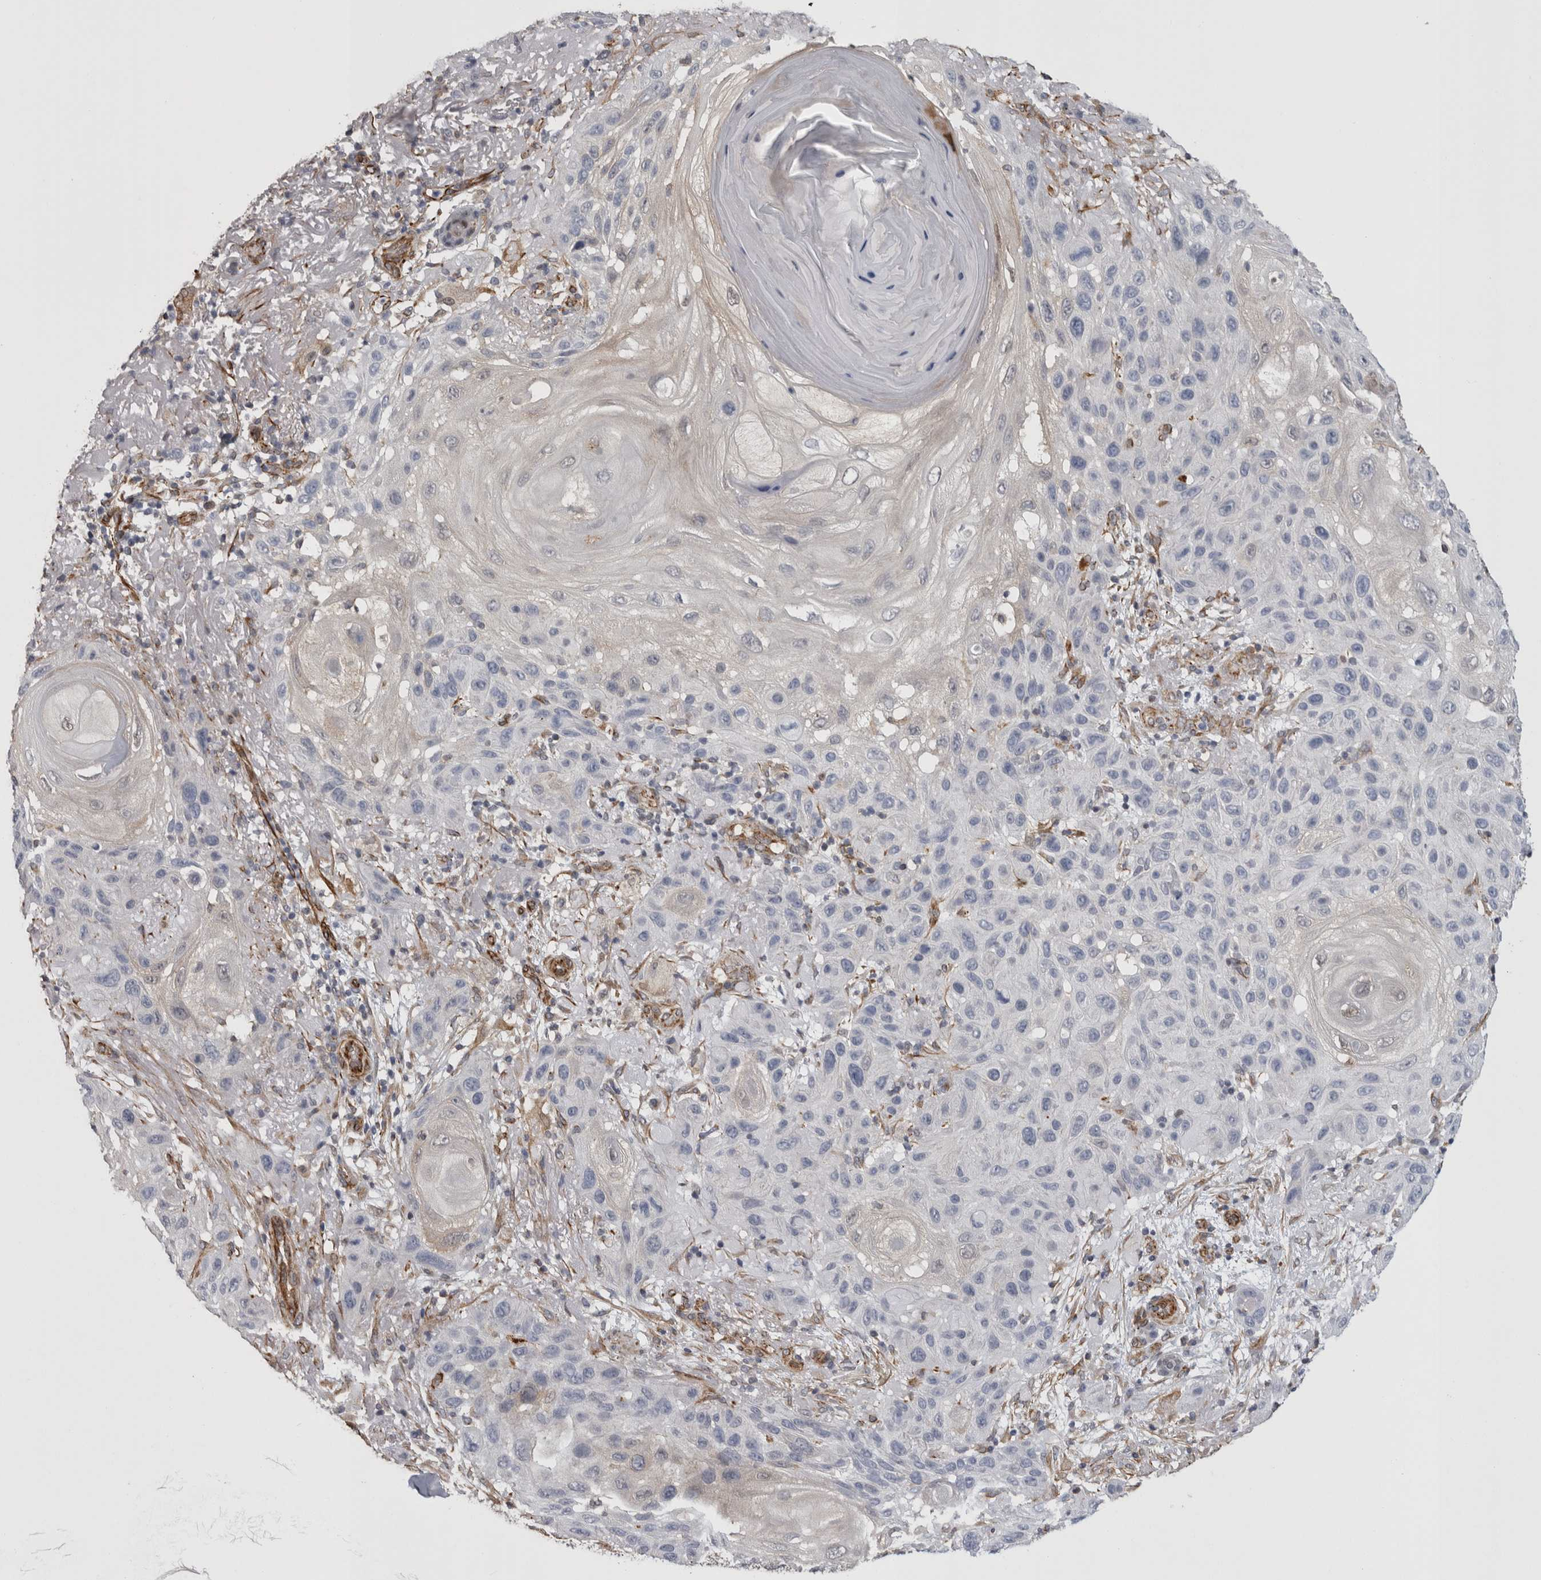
{"staining": {"intensity": "negative", "quantity": "none", "location": "none"}, "tissue": "skin cancer", "cell_type": "Tumor cells", "image_type": "cancer", "snomed": [{"axis": "morphology", "description": "Normal tissue, NOS"}, {"axis": "morphology", "description": "Squamous cell carcinoma, NOS"}, {"axis": "topography", "description": "Skin"}], "caption": "A micrograph of human skin cancer (squamous cell carcinoma) is negative for staining in tumor cells. The staining is performed using DAB (3,3'-diaminobenzidine) brown chromogen with nuclei counter-stained in using hematoxylin.", "gene": "ACOT7", "patient": {"sex": "female", "age": 96}}